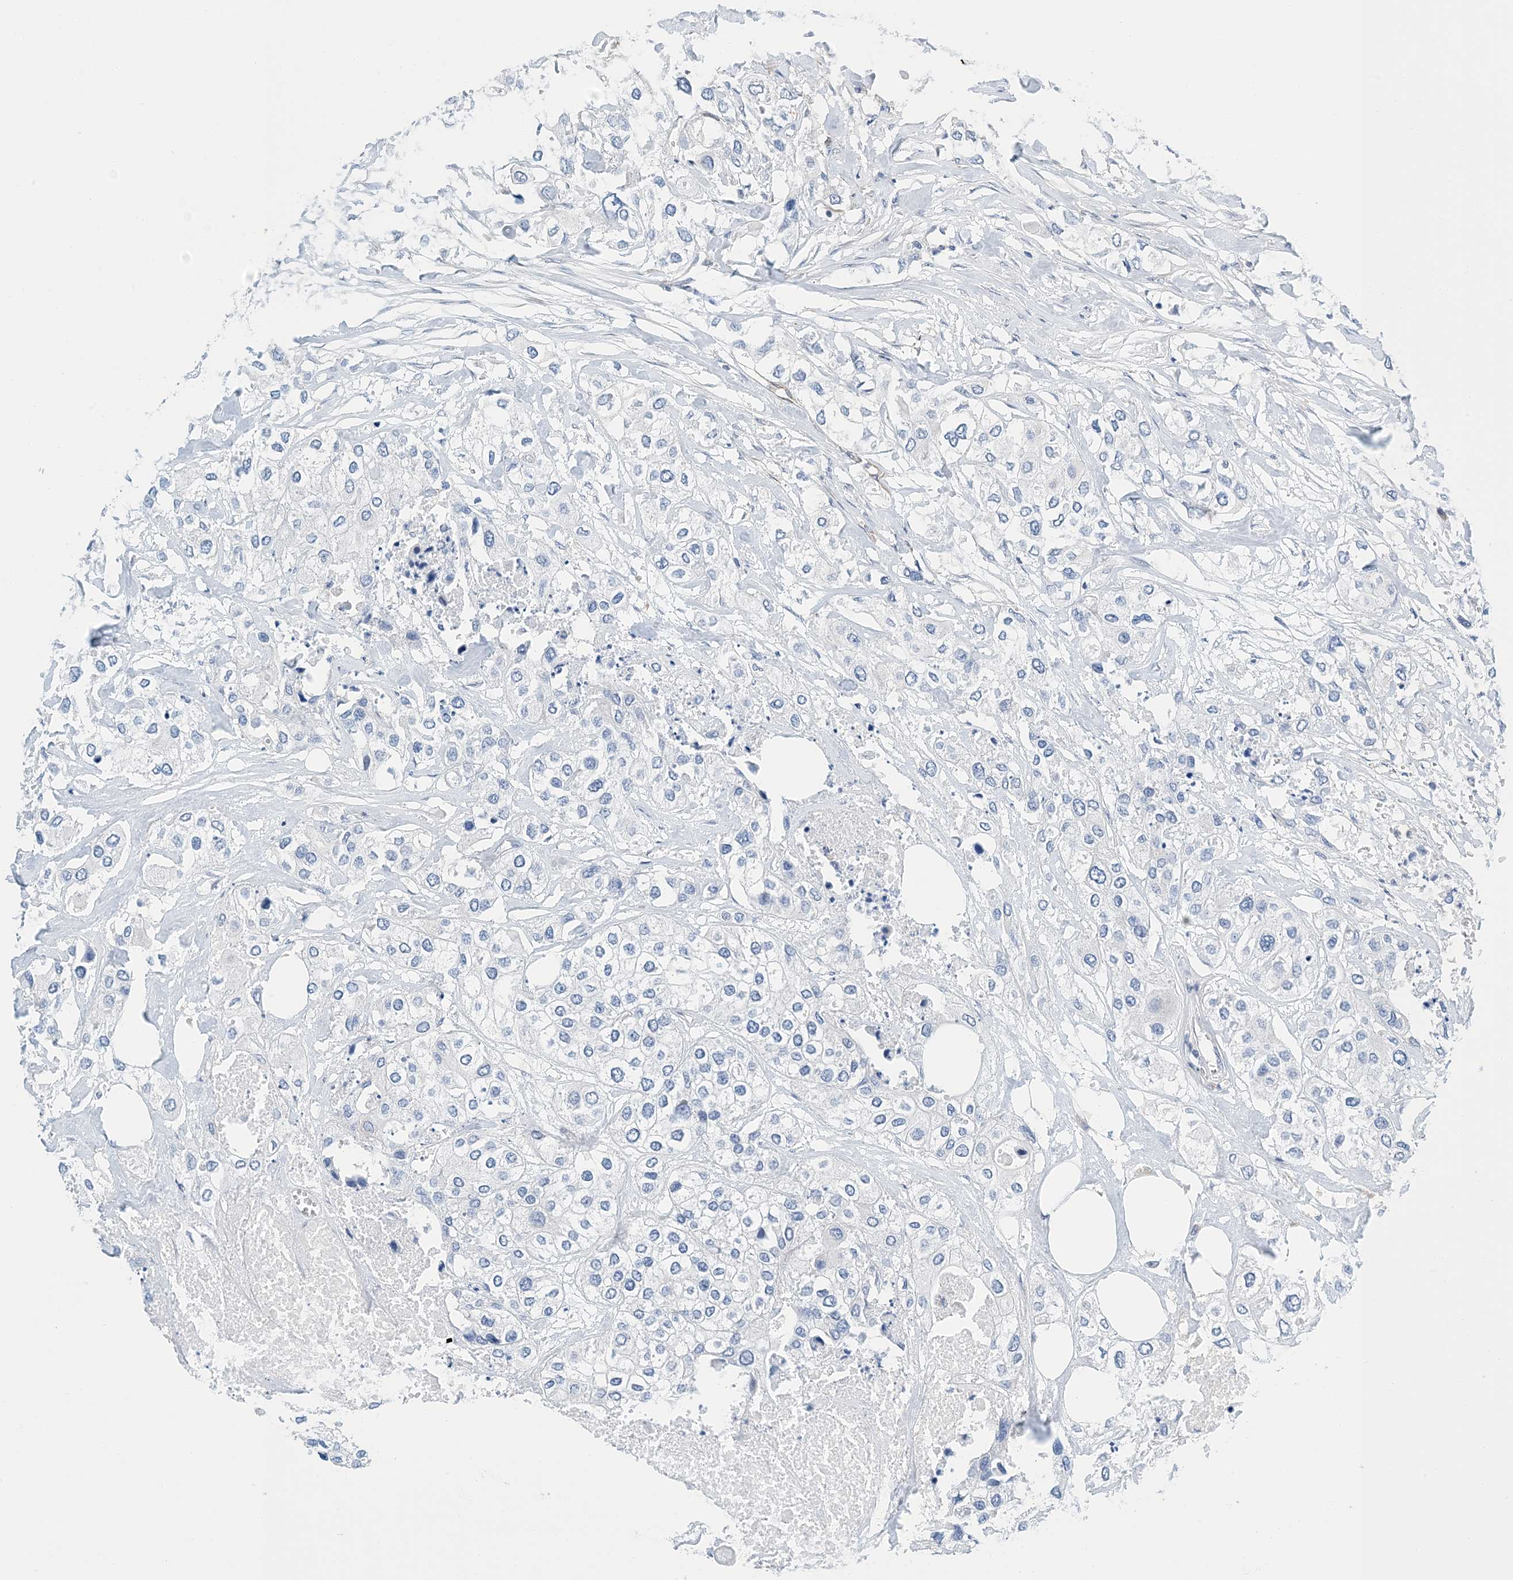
{"staining": {"intensity": "negative", "quantity": "none", "location": "none"}, "tissue": "urothelial cancer", "cell_type": "Tumor cells", "image_type": "cancer", "snomed": [{"axis": "morphology", "description": "Urothelial carcinoma, High grade"}, {"axis": "topography", "description": "Urinary bladder"}], "caption": "High power microscopy histopathology image of an IHC histopathology image of urothelial carcinoma (high-grade), revealing no significant staining in tumor cells. The staining is performed using DAB (3,3'-diaminobenzidine) brown chromogen with nuclei counter-stained in using hematoxylin.", "gene": "PCDHA2", "patient": {"sex": "male", "age": 64}}